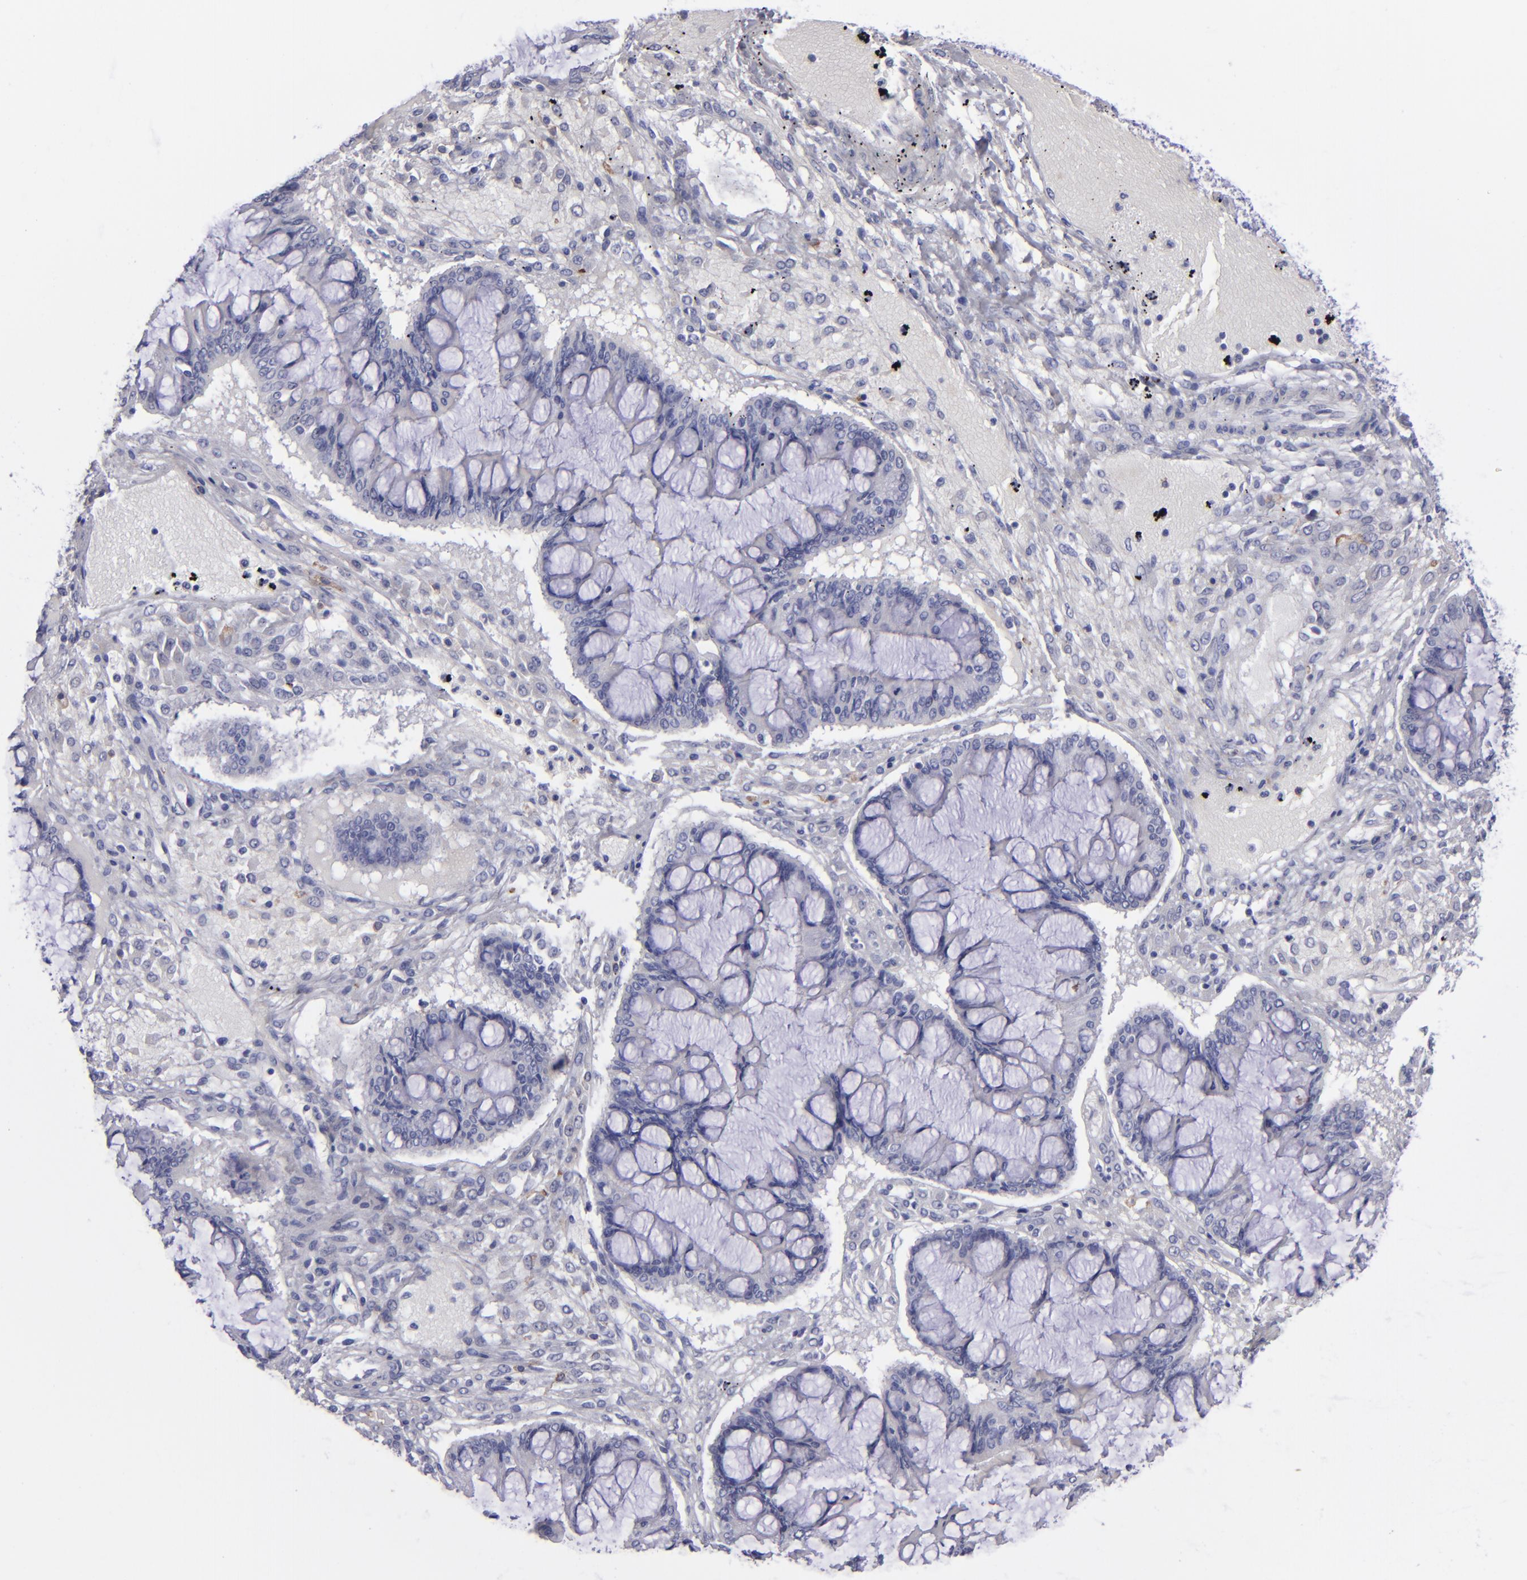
{"staining": {"intensity": "negative", "quantity": "none", "location": "none"}, "tissue": "ovarian cancer", "cell_type": "Tumor cells", "image_type": "cancer", "snomed": [{"axis": "morphology", "description": "Cystadenocarcinoma, mucinous, NOS"}, {"axis": "topography", "description": "Ovary"}], "caption": "Ovarian cancer stained for a protein using IHC exhibits no expression tumor cells.", "gene": "CD22", "patient": {"sex": "female", "age": 73}}